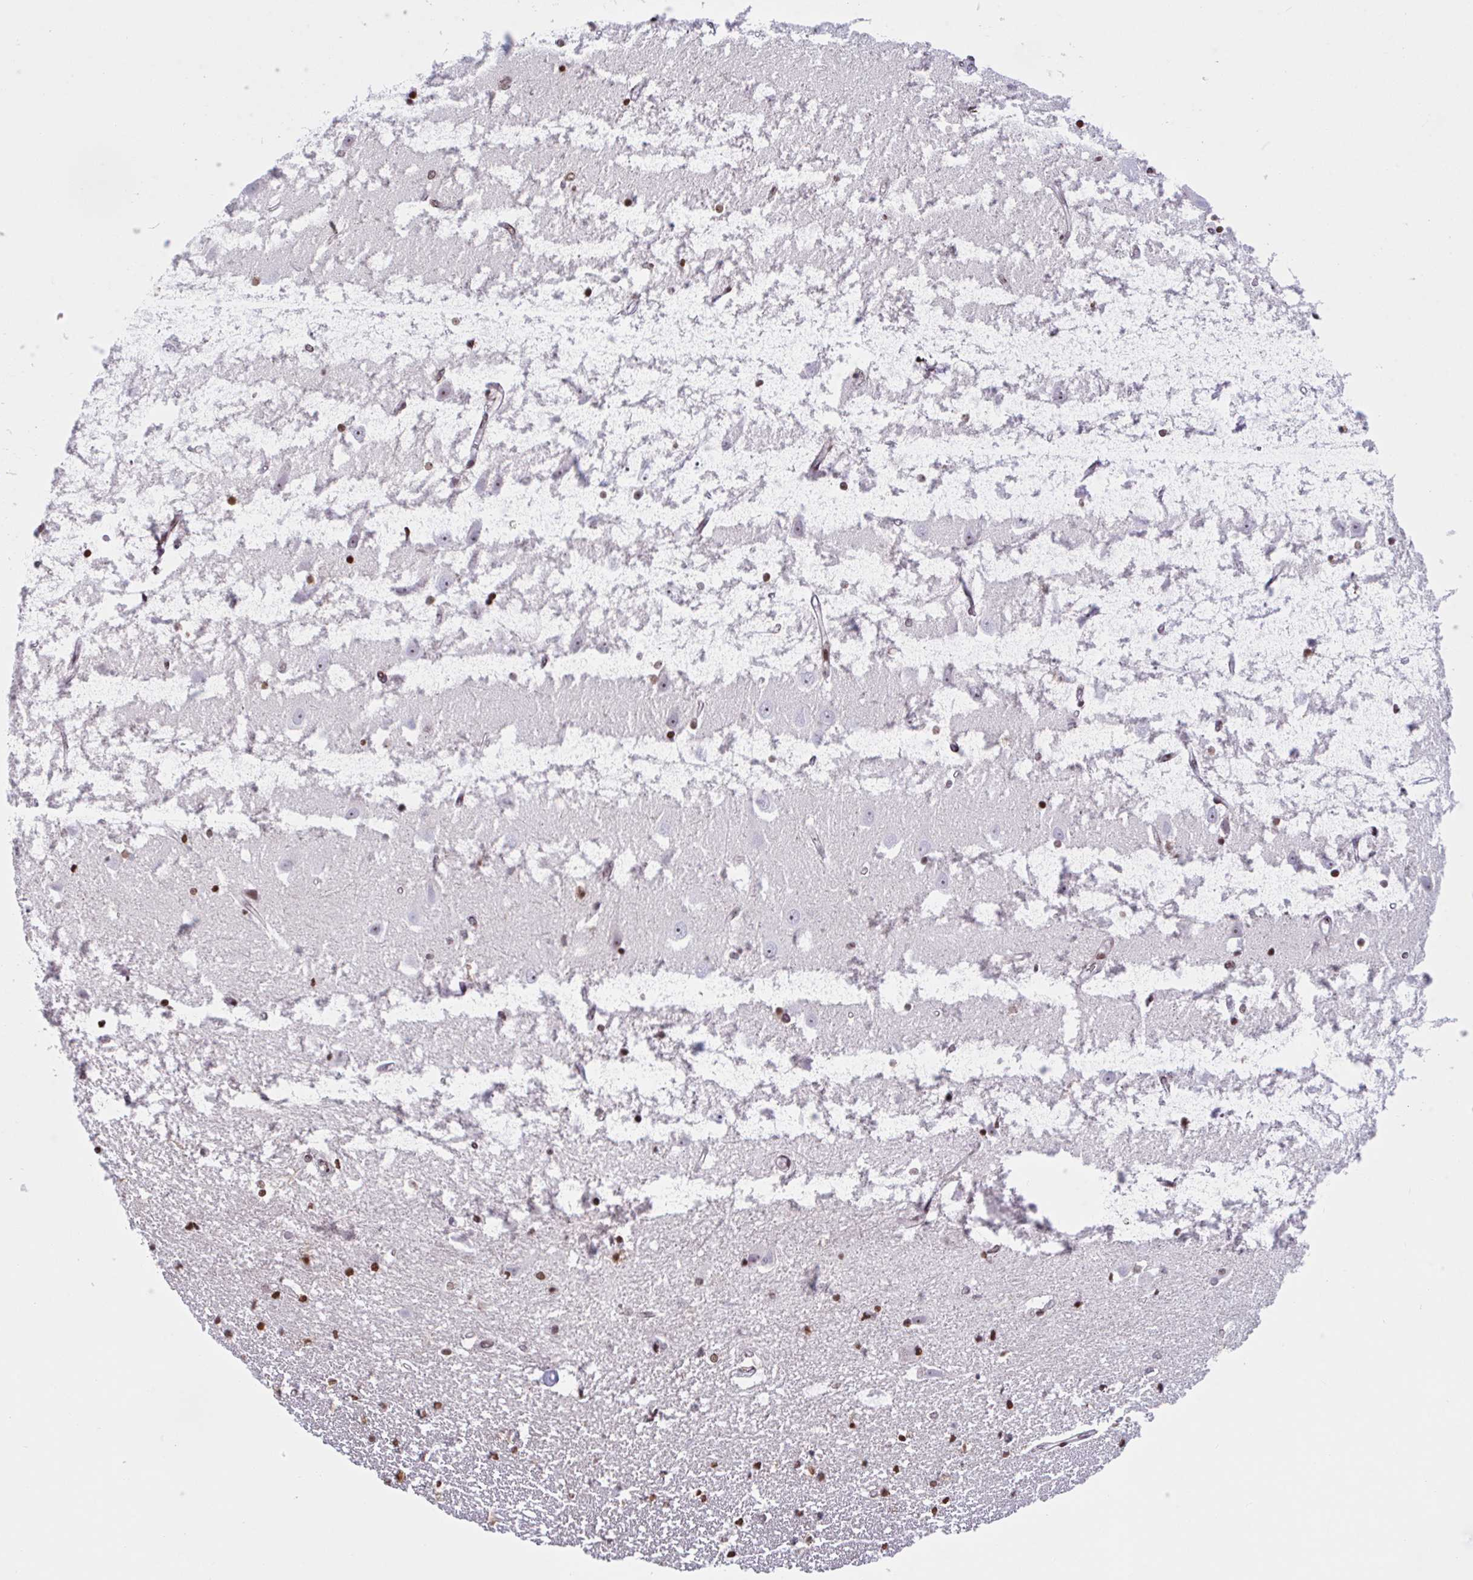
{"staining": {"intensity": "moderate", "quantity": "25%-75%", "location": "nuclear"}, "tissue": "hippocampus", "cell_type": "Glial cells", "image_type": "normal", "snomed": [{"axis": "morphology", "description": "Normal tissue, NOS"}, {"axis": "topography", "description": "Hippocampus"}], "caption": "The immunohistochemical stain shows moderate nuclear staining in glial cells of normal hippocampus.", "gene": "NOL6", "patient": {"sex": "male", "age": 63}}